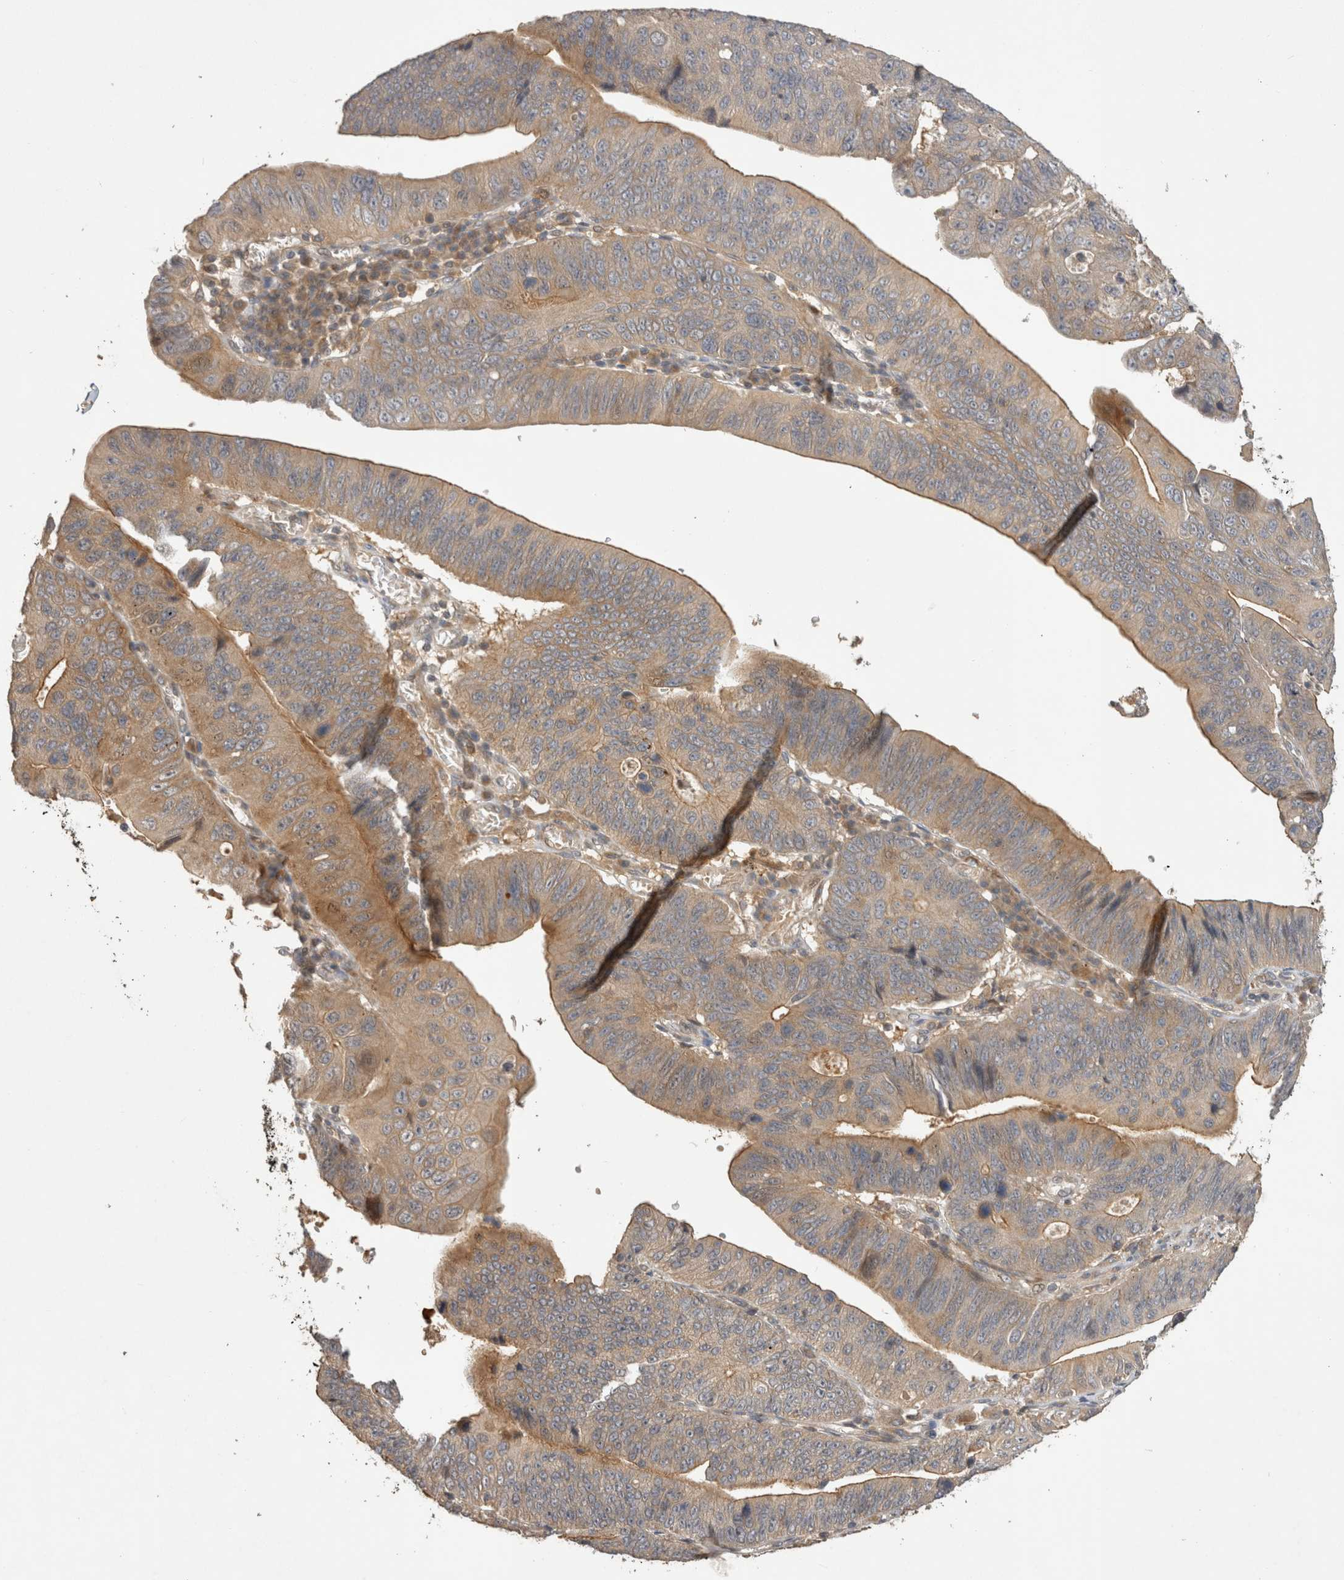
{"staining": {"intensity": "moderate", "quantity": "25%-75%", "location": "cytoplasmic/membranous"}, "tissue": "stomach cancer", "cell_type": "Tumor cells", "image_type": "cancer", "snomed": [{"axis": "morphology", "description": "Adenocarcinoma, NOS"}, {"axis": "topography", "description": "Stomach"}], "caption": "High-power microscopy captured an IHC image of stomach adenocarcinoma, revealing moderate cytoplasmic/membranous positivity in about 25%-75% of tumor cells.", "gene": "PPP1R42", "patient": {"sex": "male", "age": 59}}